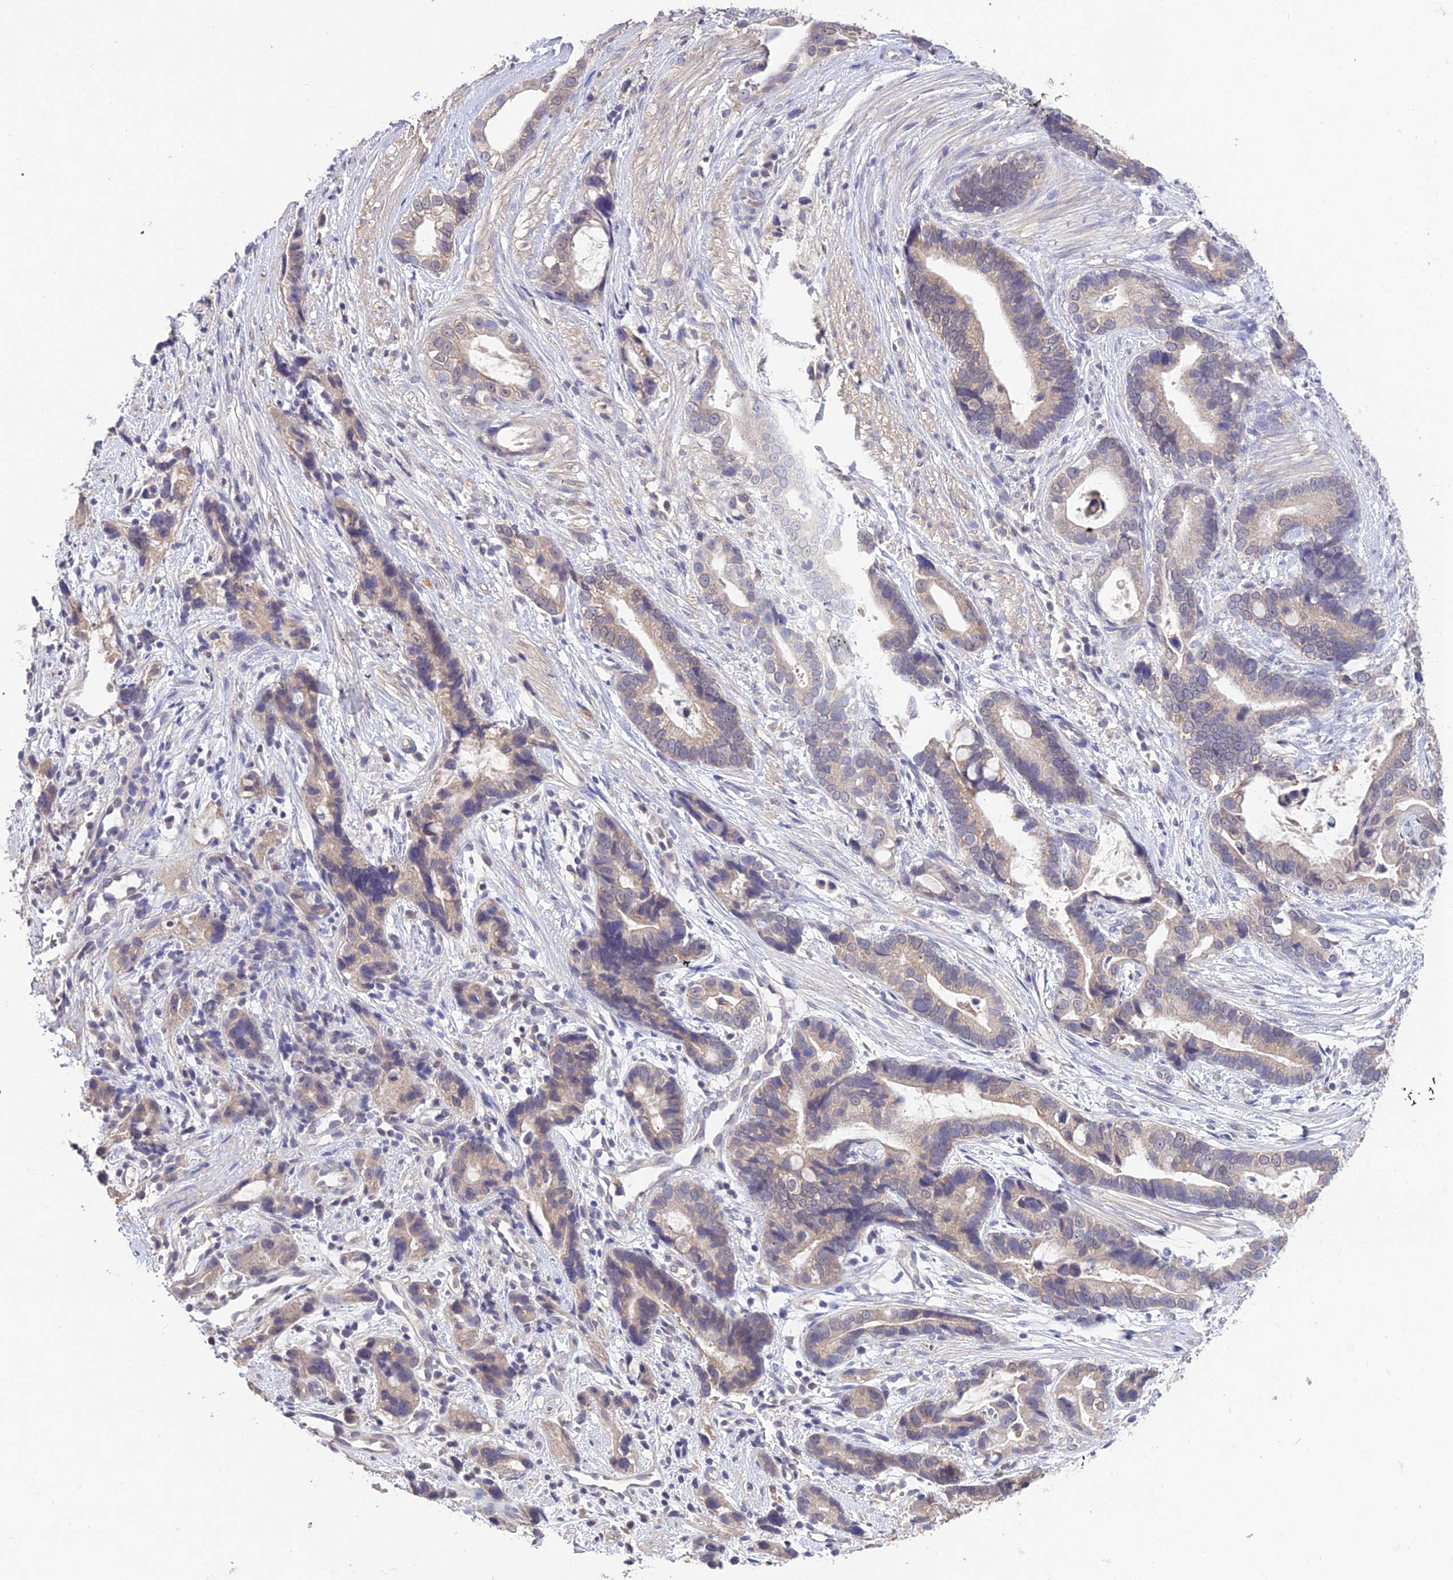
{"staining": {"intensity": "weak", "quantity": "<25%", "location": "cytoplasmic/membranous"}, "tissue": "stomach cancer", "cell_type": "Tumor cells", "image_type": "cancer", "snomed": [{"axis": "morphology", "description": "Adenocarcinoma, NOS"}, {"axis": "topography", "description": "Stomach"}], "caption": "This is an immunohistochemistry (IHC) photomicrograph of stomach cancer (adenocarcinoma). There is no staining in tumor cells.", "gene": "PGK1", "patient": {"sex": "male", "age": 55}}